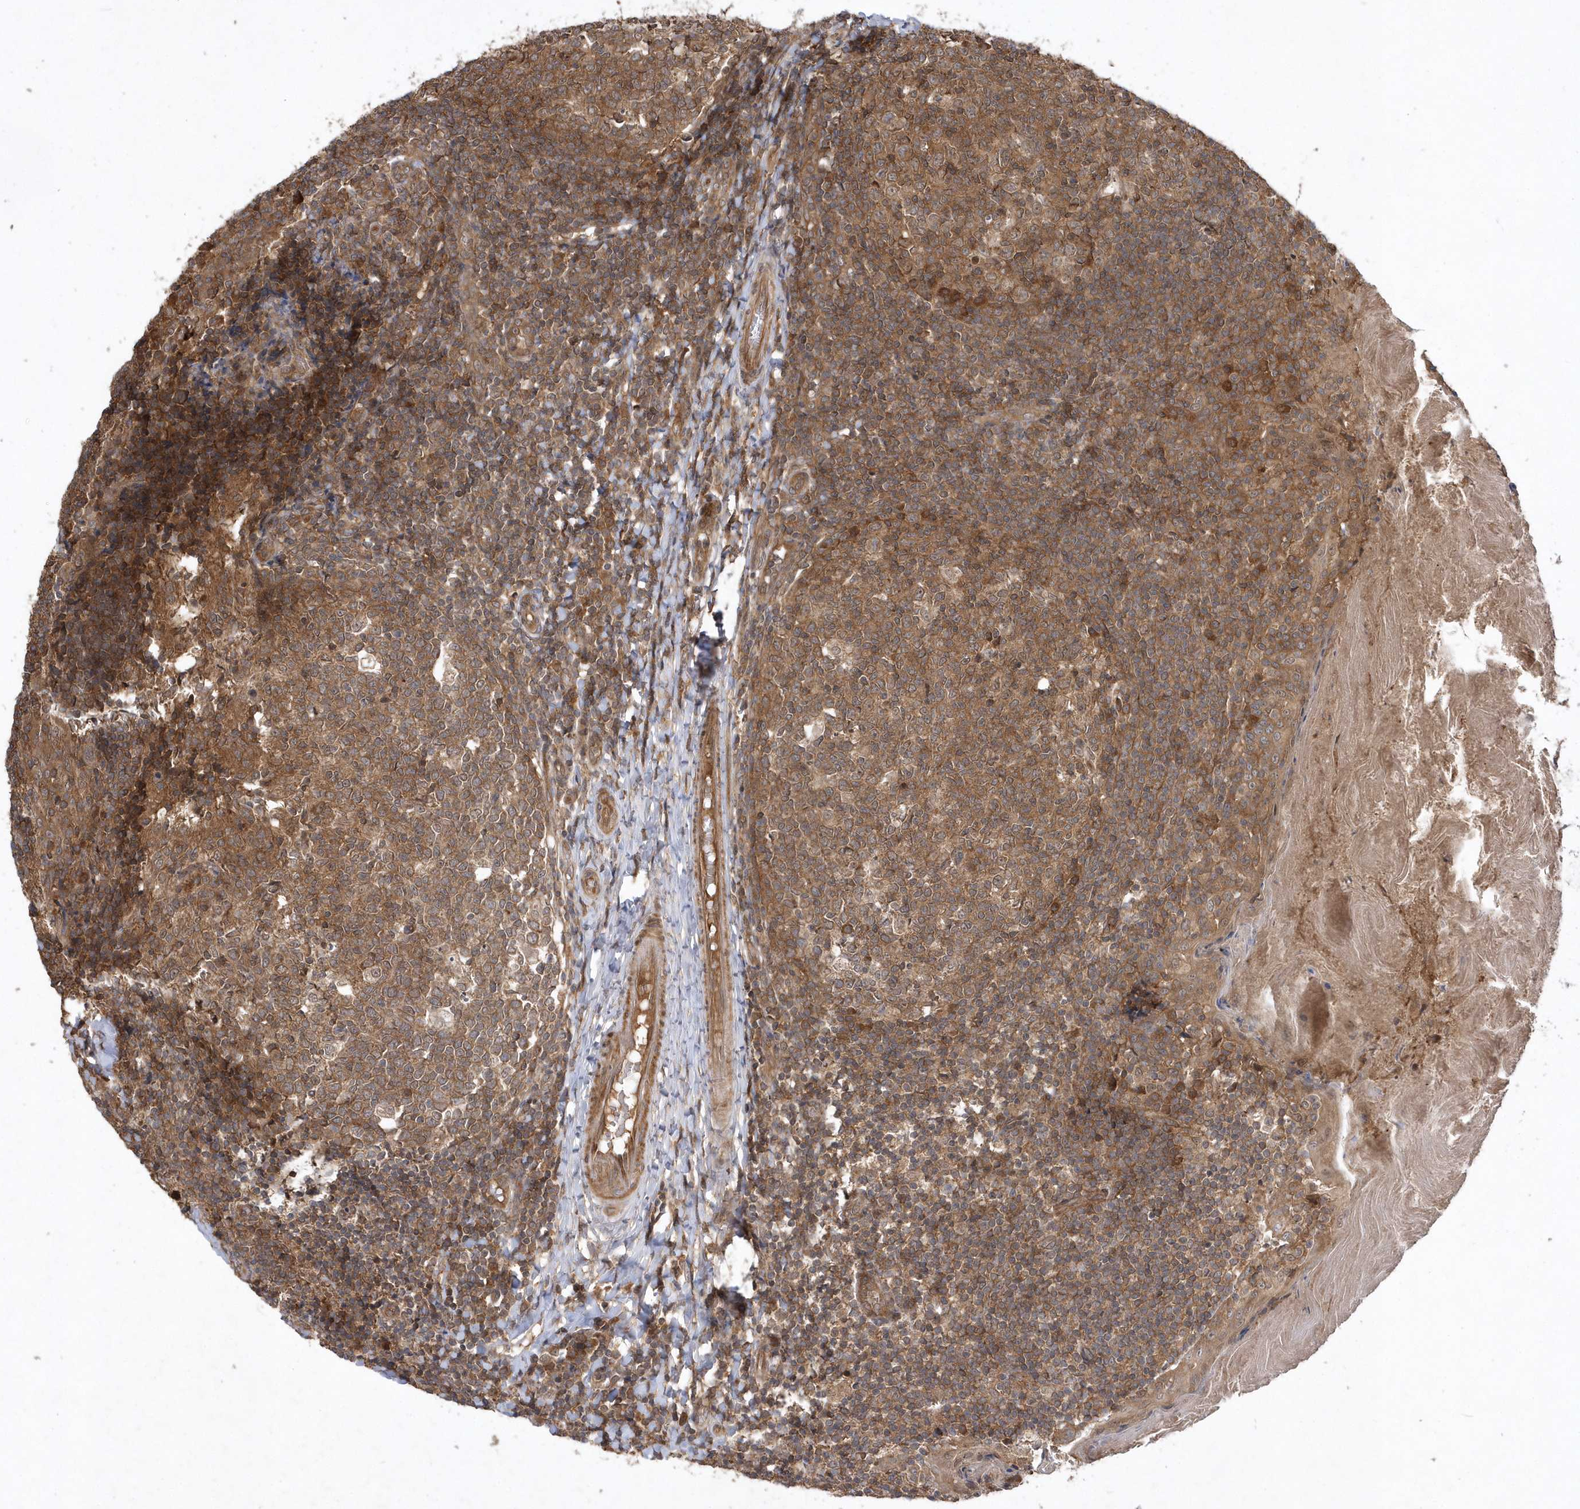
{"staining": {"intensity": "moderate", "quantity": ">75%", "location": "cytoplasmic/membranous"}, "tissue": "tonsil", "cell_type": "Germinal center cells", "image_type": "normal", "snomed": [{"axis": "morphology", "description": "Normal tissue, NOS"}, {"axis": "topography", "description": "Tonsil"}], "caption": "Unremarkable tonsil demonstrates moderate cytoplasmic/membranous staining in about >75% of germinal center cells (Stains: DAB (3,3'-diaminobenzidine) in brown, nuclei in blue, Microscopy: brightfield microscopy at high magnification)..", "gene": "GFM2", "patient": {"sex": "female", "age": 19}}